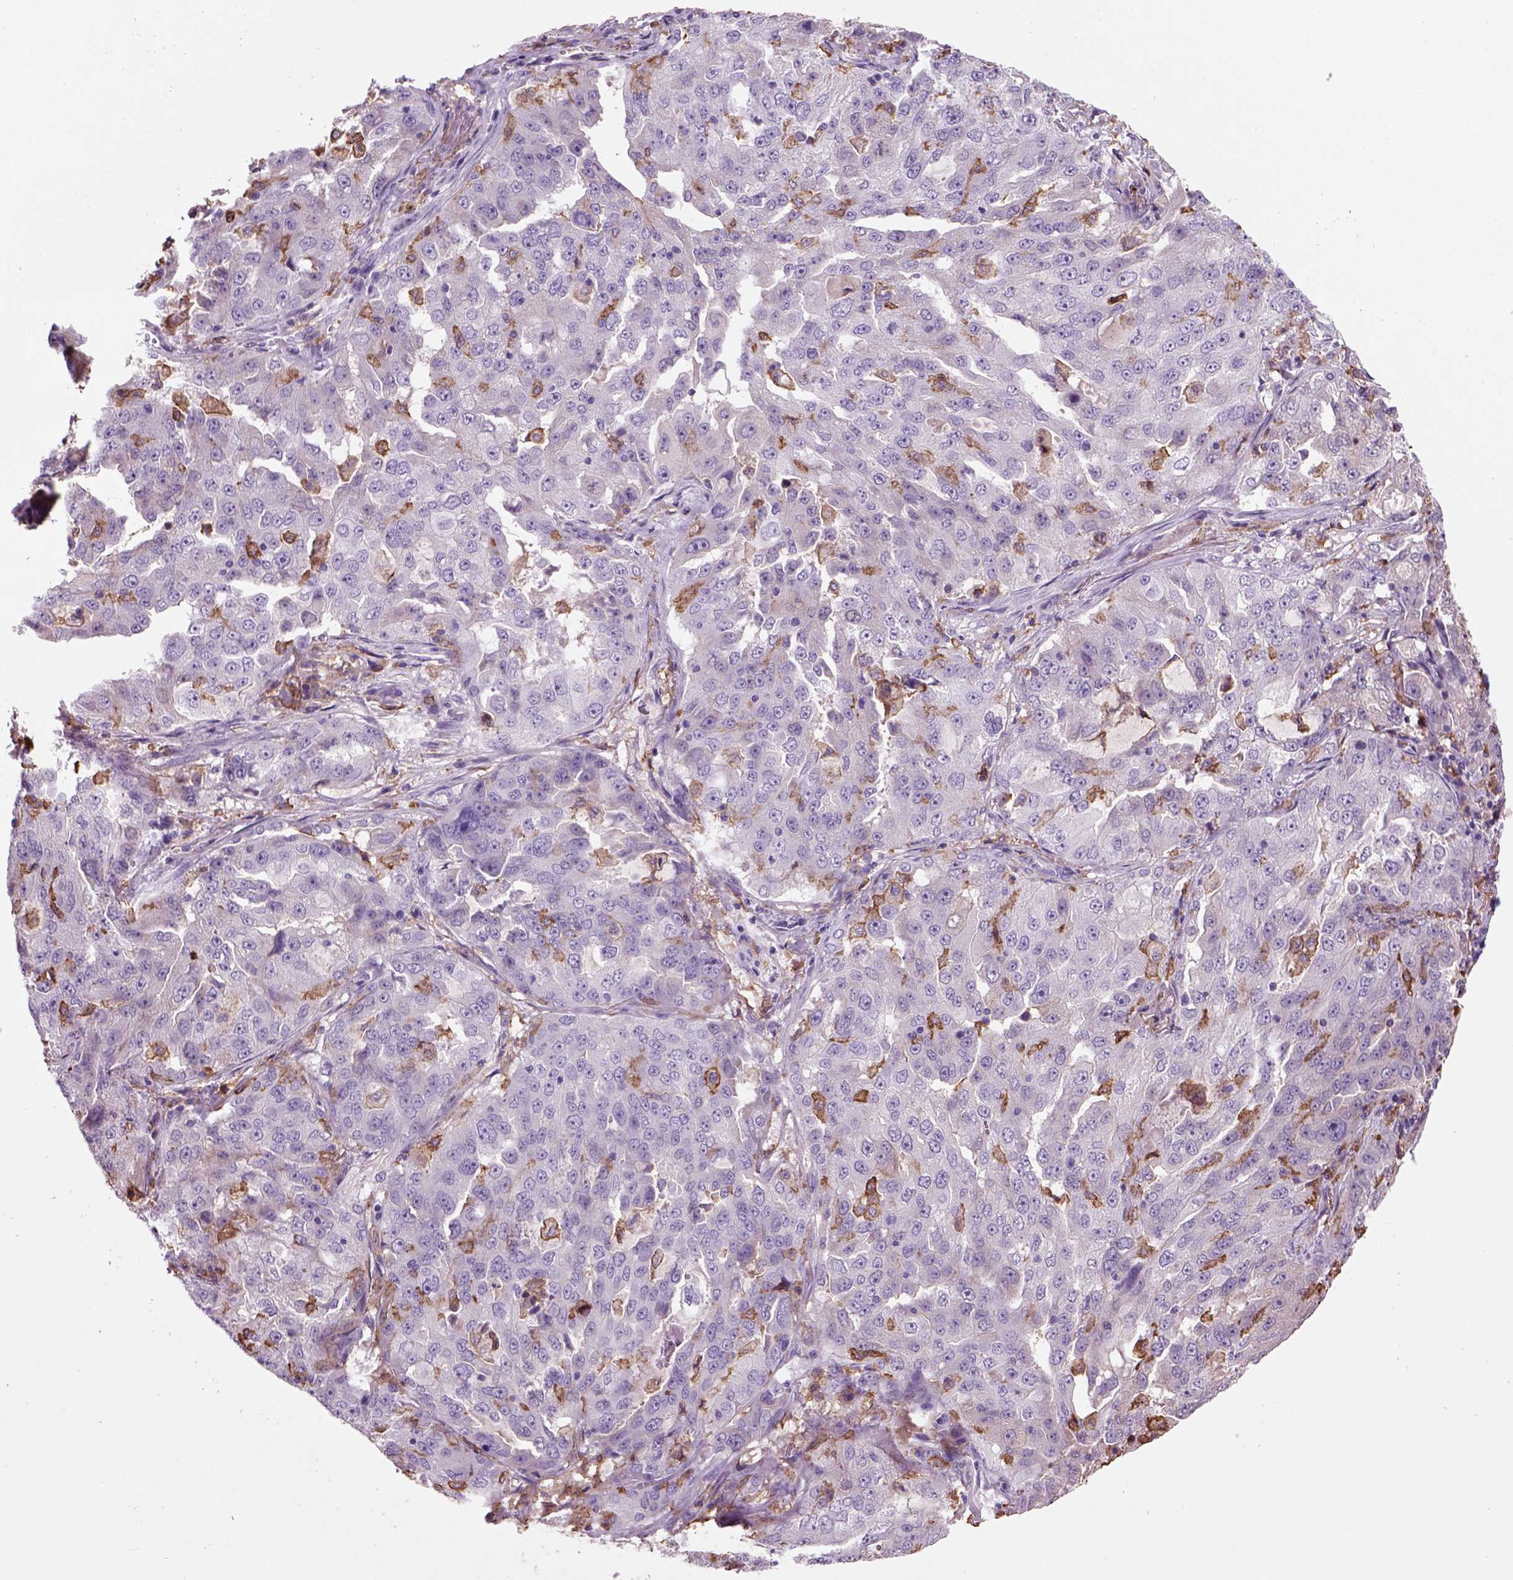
{"staining": {"intensity": "negative", "quantity": "none", "location": "none"}, "tissue": "lung cancer", "cell_type": "Tumor cells", "image_type": "cancer", "snomed": [{"axis": "morphology", "description": "Adenocarcinoma, NOS"}, {"axis": "topography", "description": "Lung"}], "caption": "Photomicrograph shows no protein staining in tumor cells of lung cancer (adenocarcinoma) tissue. The staining is performed using DAB brown chromogen with nuclei counter-stained in using hematoxylin.", "gene": "CD14", "patient": {"sex": "female", "age": 61}}